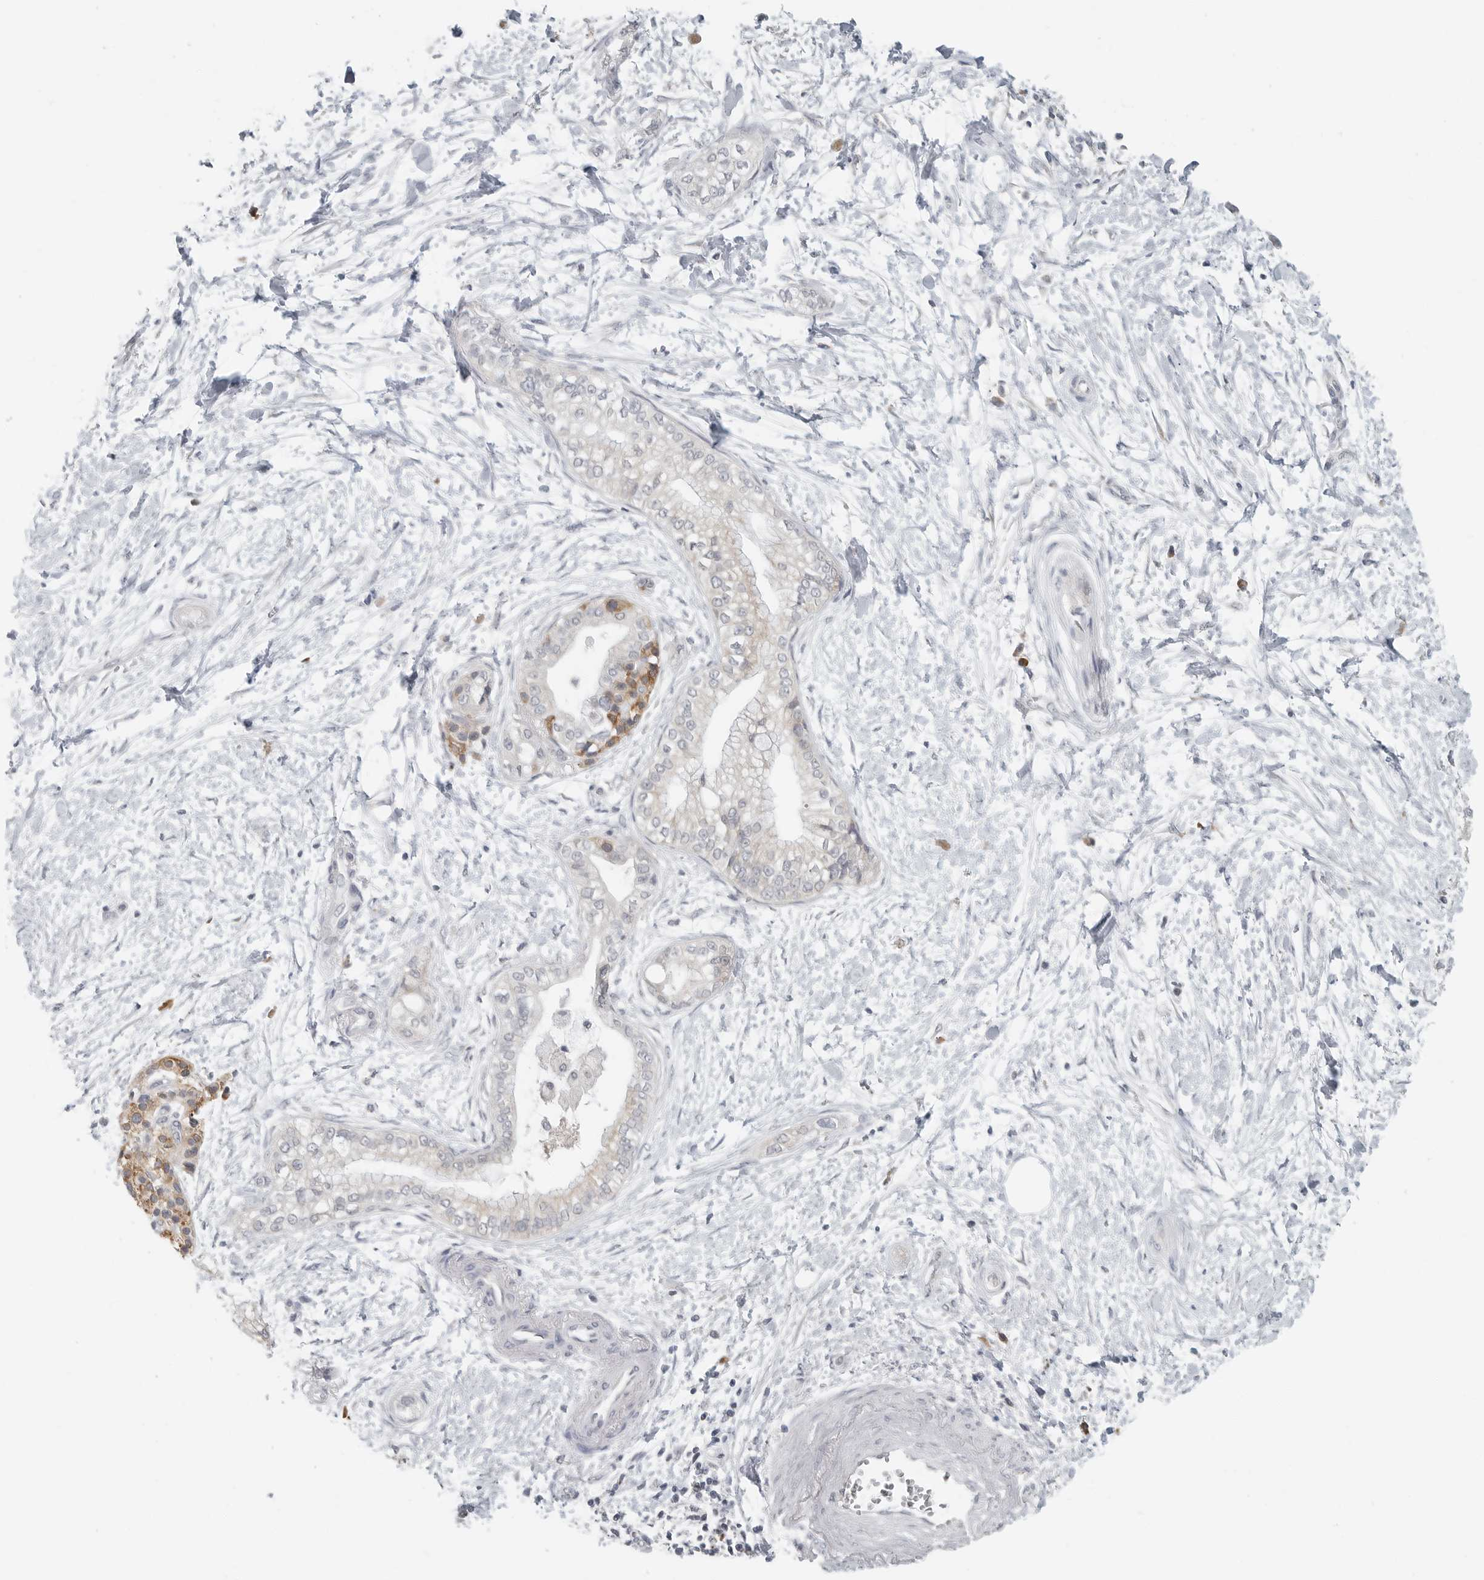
{"staining": {"intensity": "negative", "quantity": "none", "location": "none"}, "tissue": "pancreatic cancer", "cell_type": "Tumor cells", "image_type": "cancer", "snomed": [{"axis": "morphology", "description": "Adenocarcinoma, NOS"}, {"axis": "topography", "description": "Pancreas"}], "caption": "Tumor cells show no significant protein expression in pancreatic cancer. (Brightfield microscopy of DAB immunohistochemistry at high magnification).", "gene": "IL12RB2", "patient": {"sex": "male", "age": 68}}